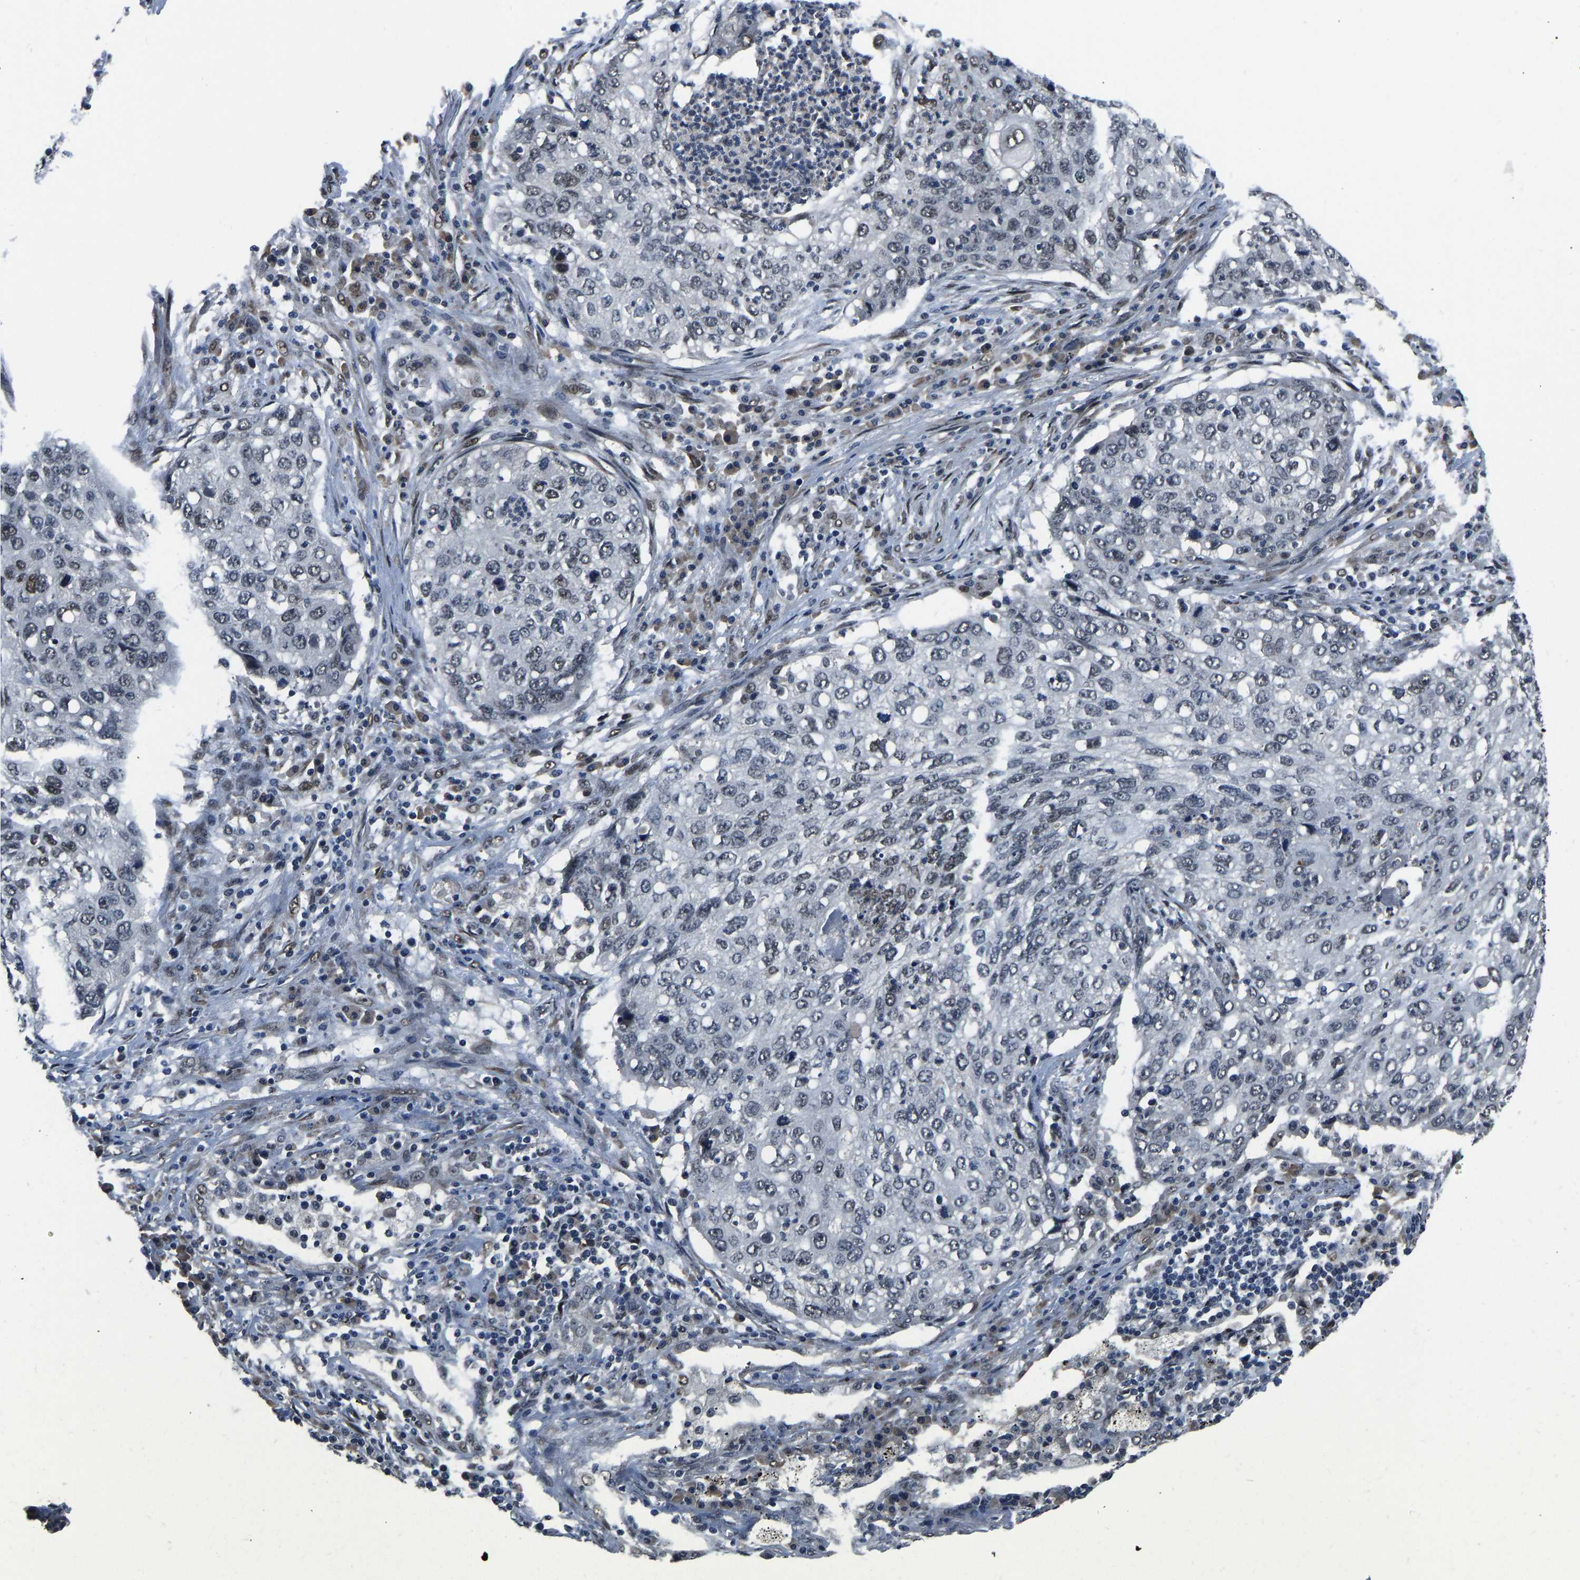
{"staining": {"intensity": "weak", "quantity": "<25%", "location": "nuclear"}, "tissue": "lung cancer", "cell_type": "Tumor cells", "image_type": "cancer", "snomed": [{"axis": "morphology", "description": "Squamous cell carcinoma, NOS"}, {"axis": "topography", "description": "Lung"}], "caption": "Immunohistochemical staining of lung cancer (squamous cell carcinoma) displays no significant expression in tumor cells. (Stains: DAB immunohistochemistry with hematoxylin counter stain, Microscopy: brightfield microscopy at high magnification).", "gene": "FOS", "patient": {"sex": "female", "age": 63}}